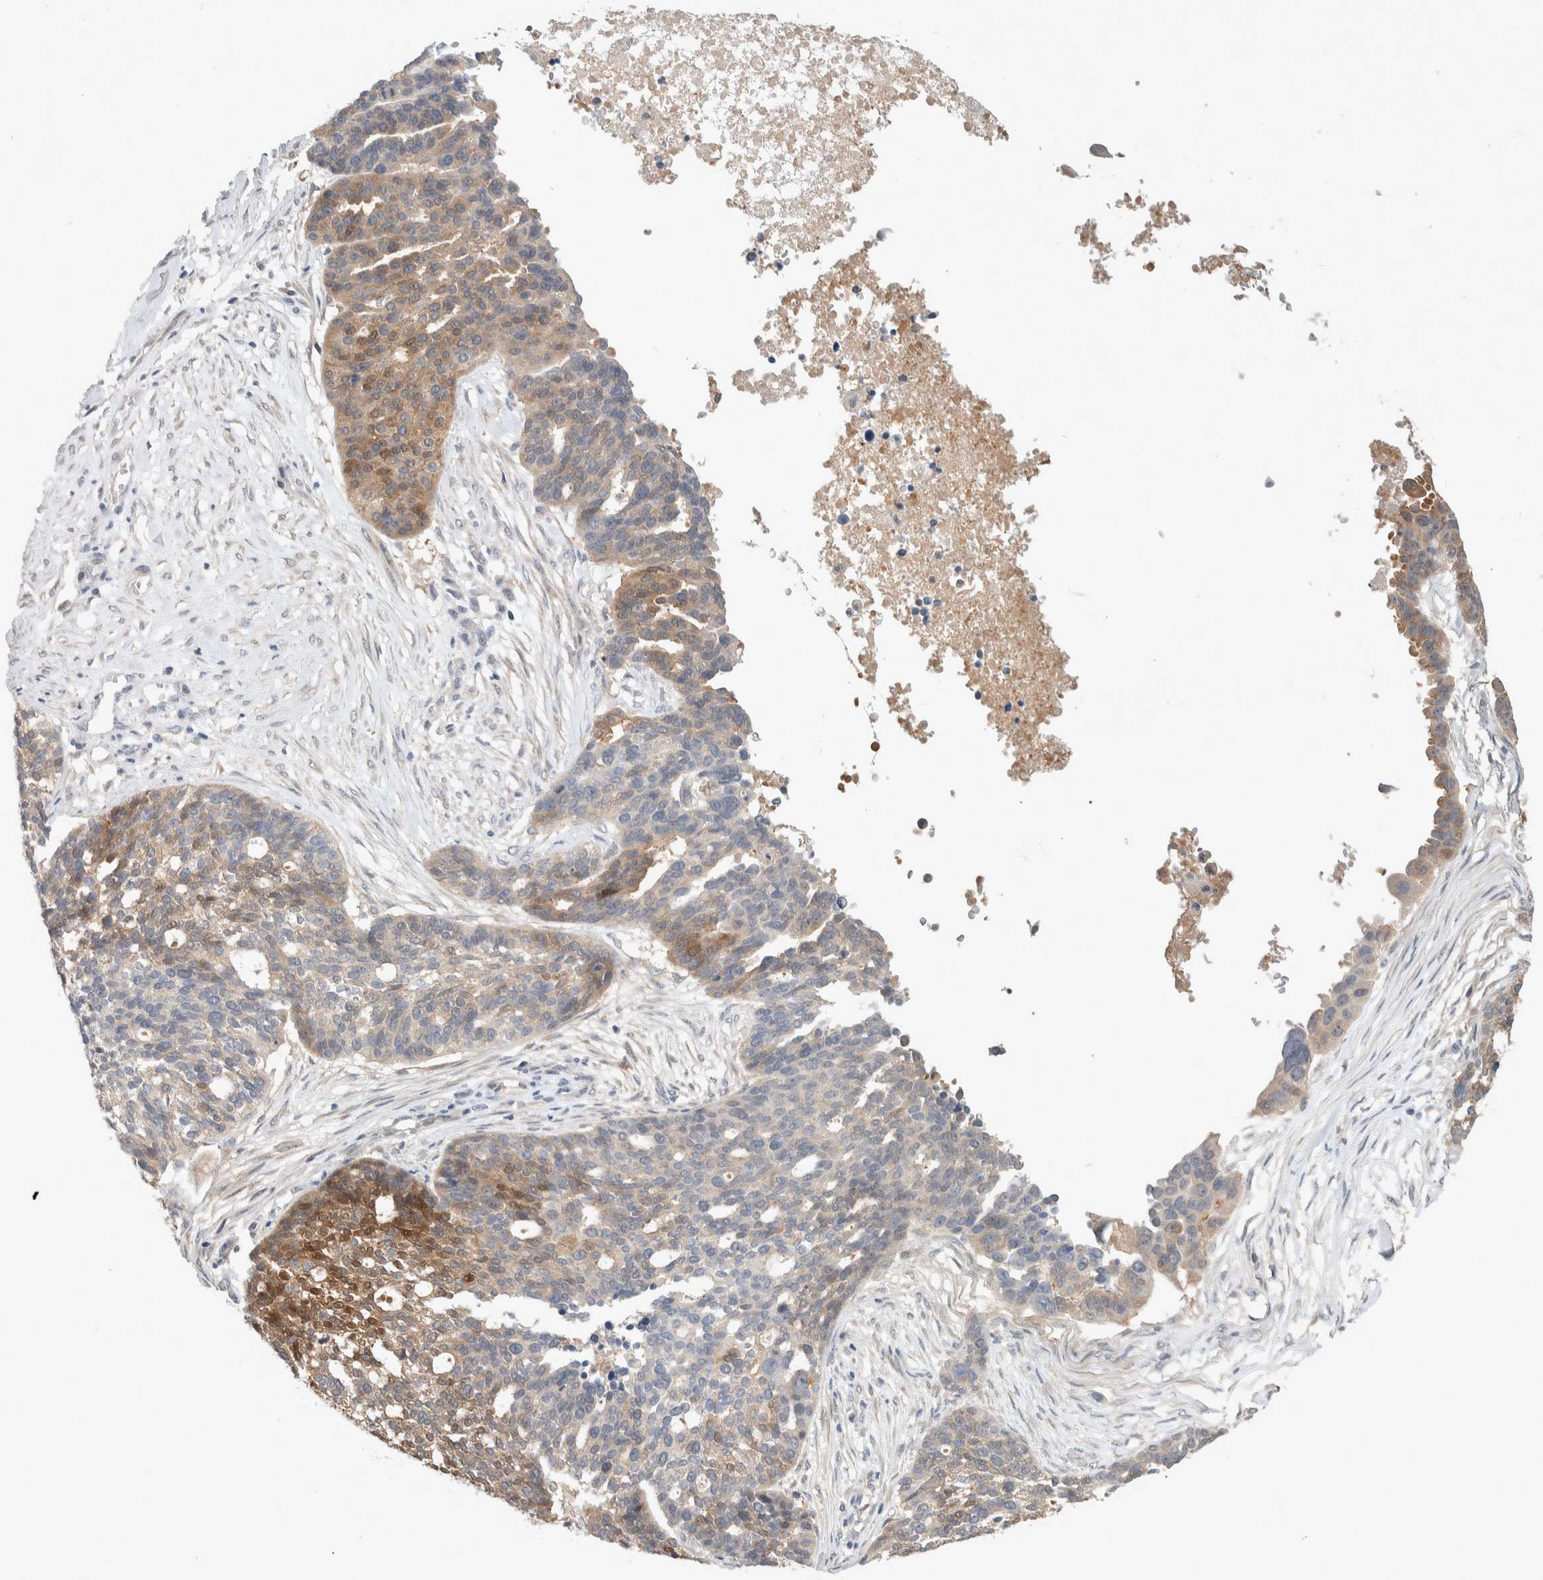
{"staining": {"intensity": "moderate", "quantity": "<25%", "location": "cytoplasmic/membranous"}, "tissue": "ovarian cancer", "cell_type": "Tumor cells", "image_type": "cancer", "snomed": [{"axis": "morphology", "description": "Cystadenocarcinoma, serous, NOS"}, {"axis": "topography", "description": "Ovary"}], "caption": "Ovarian cancer stained with a brown dye displays moderate cytoplasmic/membranous positive staining in about <25% of tumor cells.", "gene": "DEPTOR", "patient": {"sex": "female", "age": 59}}